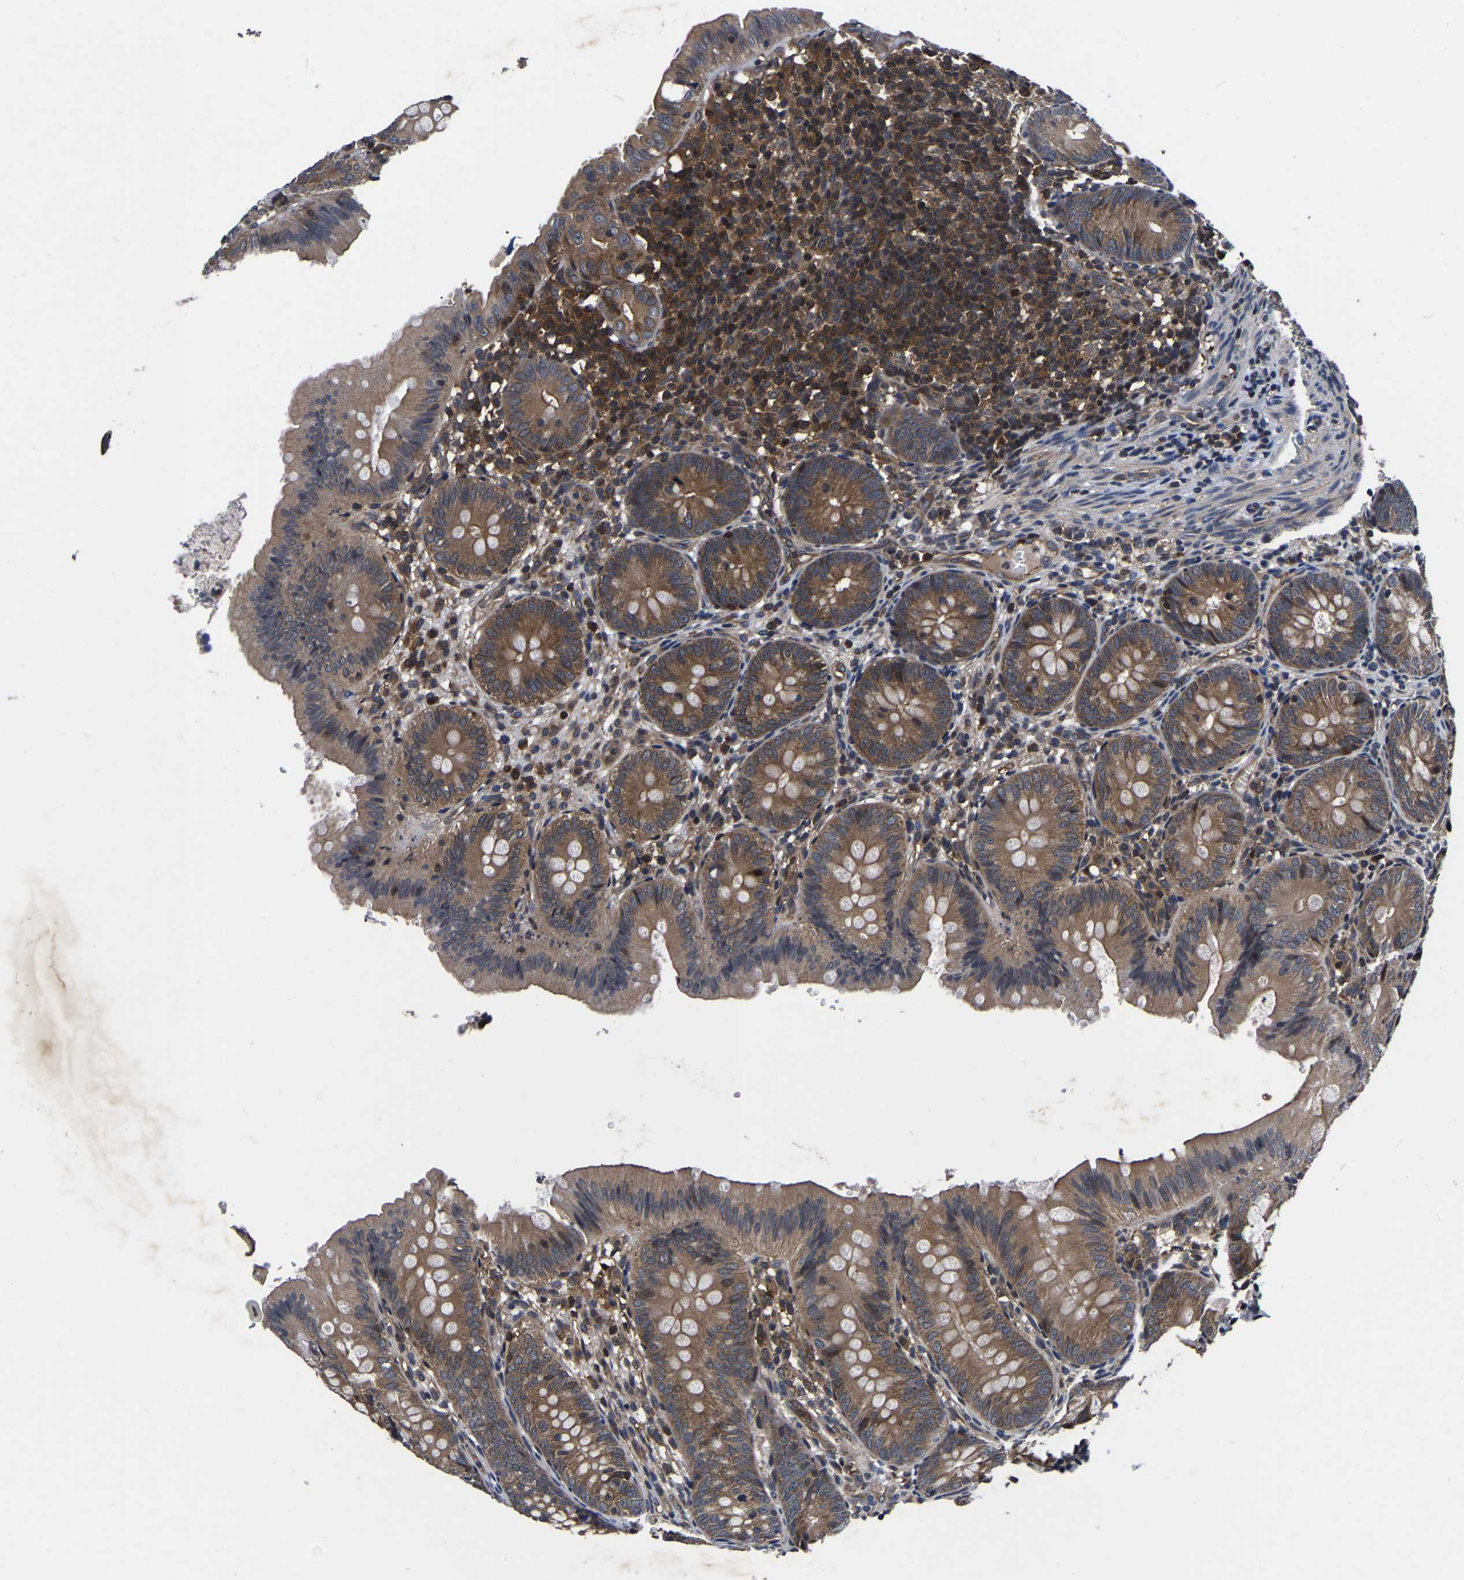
{"staining": {"intensity": "moderate", "quantity": ">75%", "location": "cytoplasmic/membranous"}, "tissue": "appendix", "cell_type": "Glandular cells", "image_type": "normal", "snomed": [{"axis": "morphology", "description": "Normal tissue, NOS"}, {"axis": "topography", "description": "Appendix"}], "caption": "A micrograph of human appendix stained for a protein demonstrates moderate cytoplasmic/membranous brown staining in glandular cells.", "gene": "FGD5", "patient": {"sex": "male", "age": 1}}